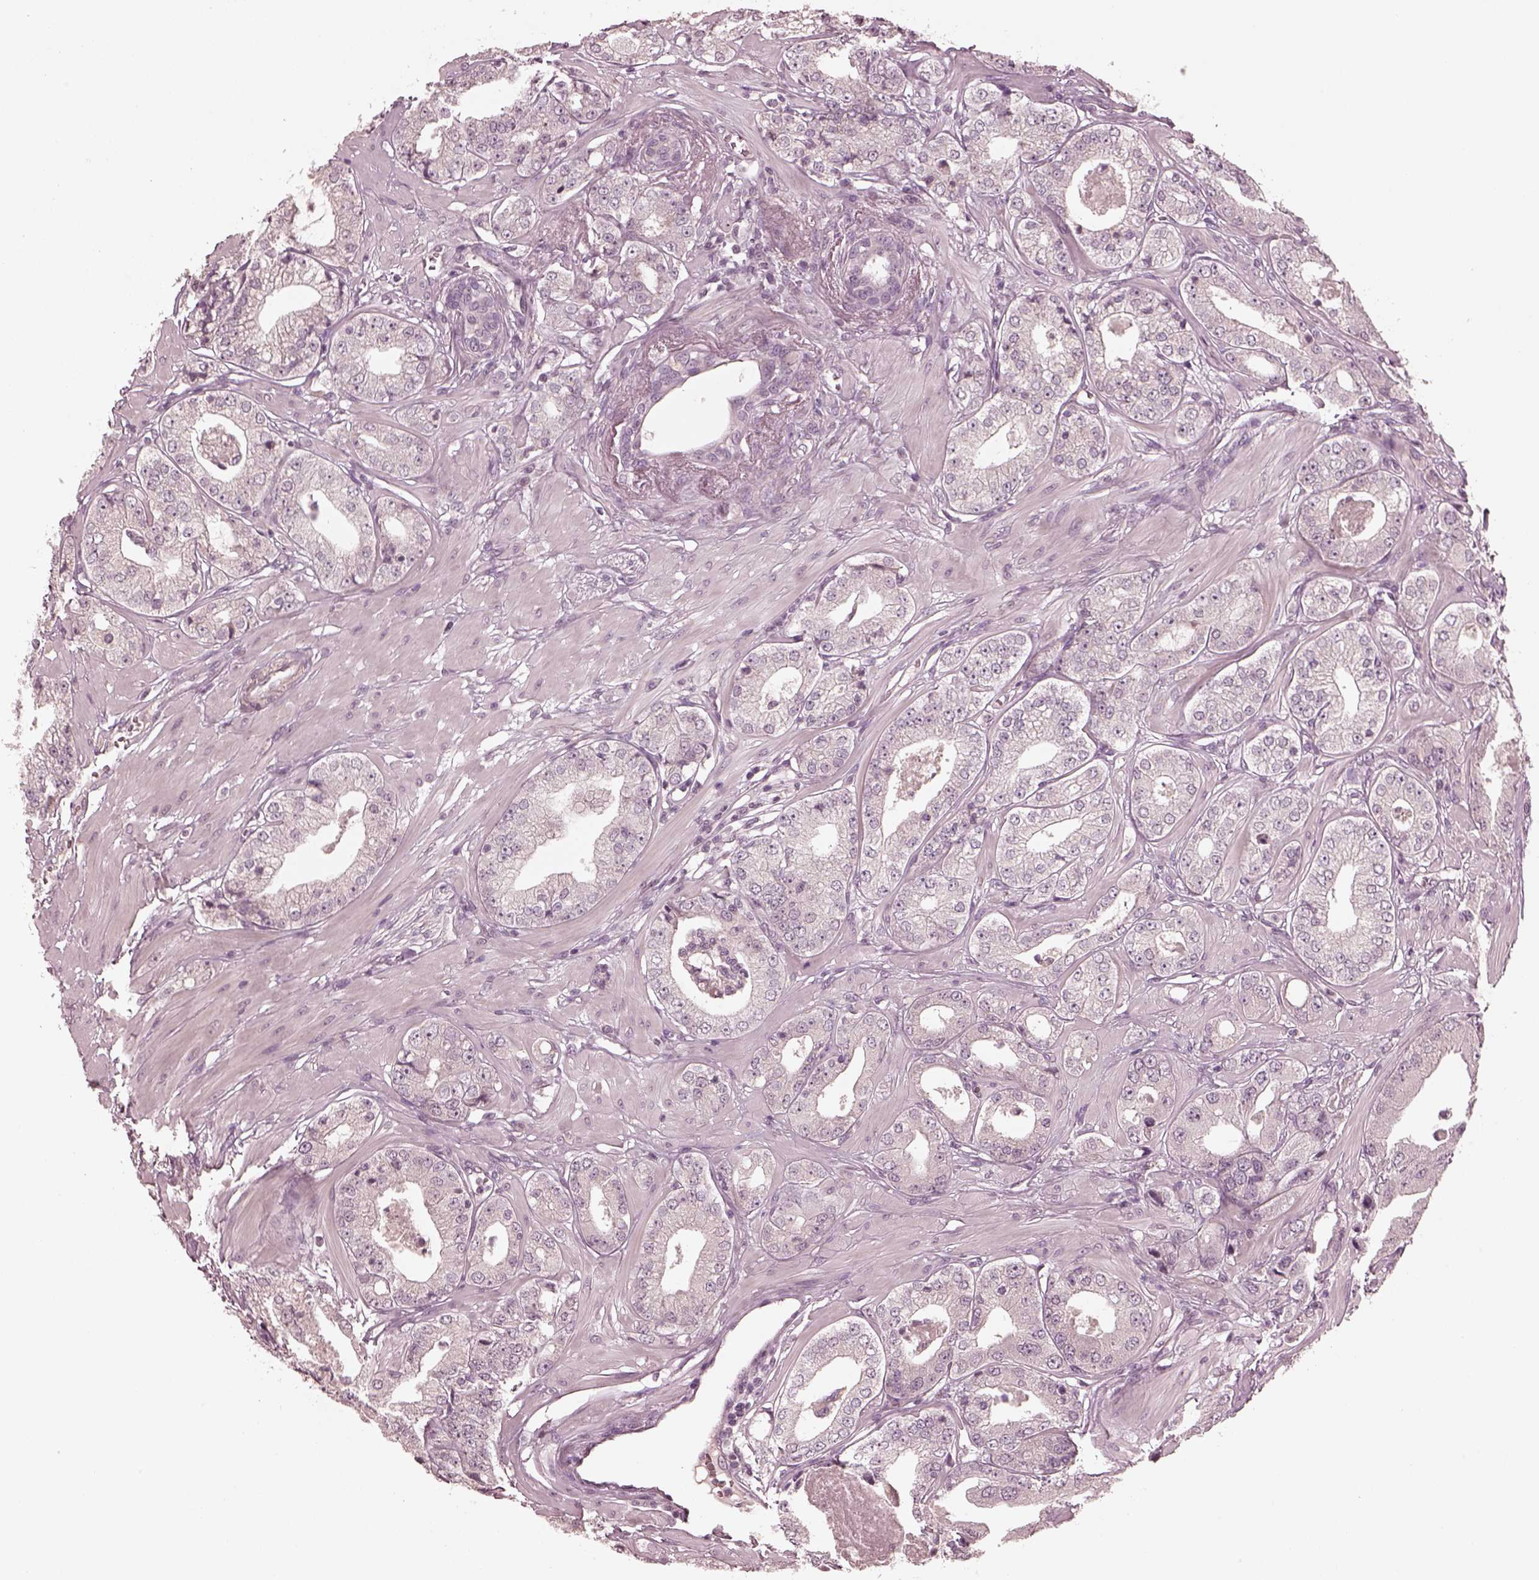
{"staining": {"intensity": "negative", "quantity": "none", "location": "none"}, "tissue": "prostate cancer", "cell_type": "Tumor cells", "image_type": "cancer", "snomed": [{"axis": "morphology", "description": "Adenocarcinoma, Low grade"}, {"axis": "topography", "description": "Prostate"}], "caption": "IHC image of prostate low-grade adenocarcinoma stained for a protein (brown), which shows no expression in tumor cells.", "gene": "RGS7", "patient": {"sex": "male", "age": 60}}